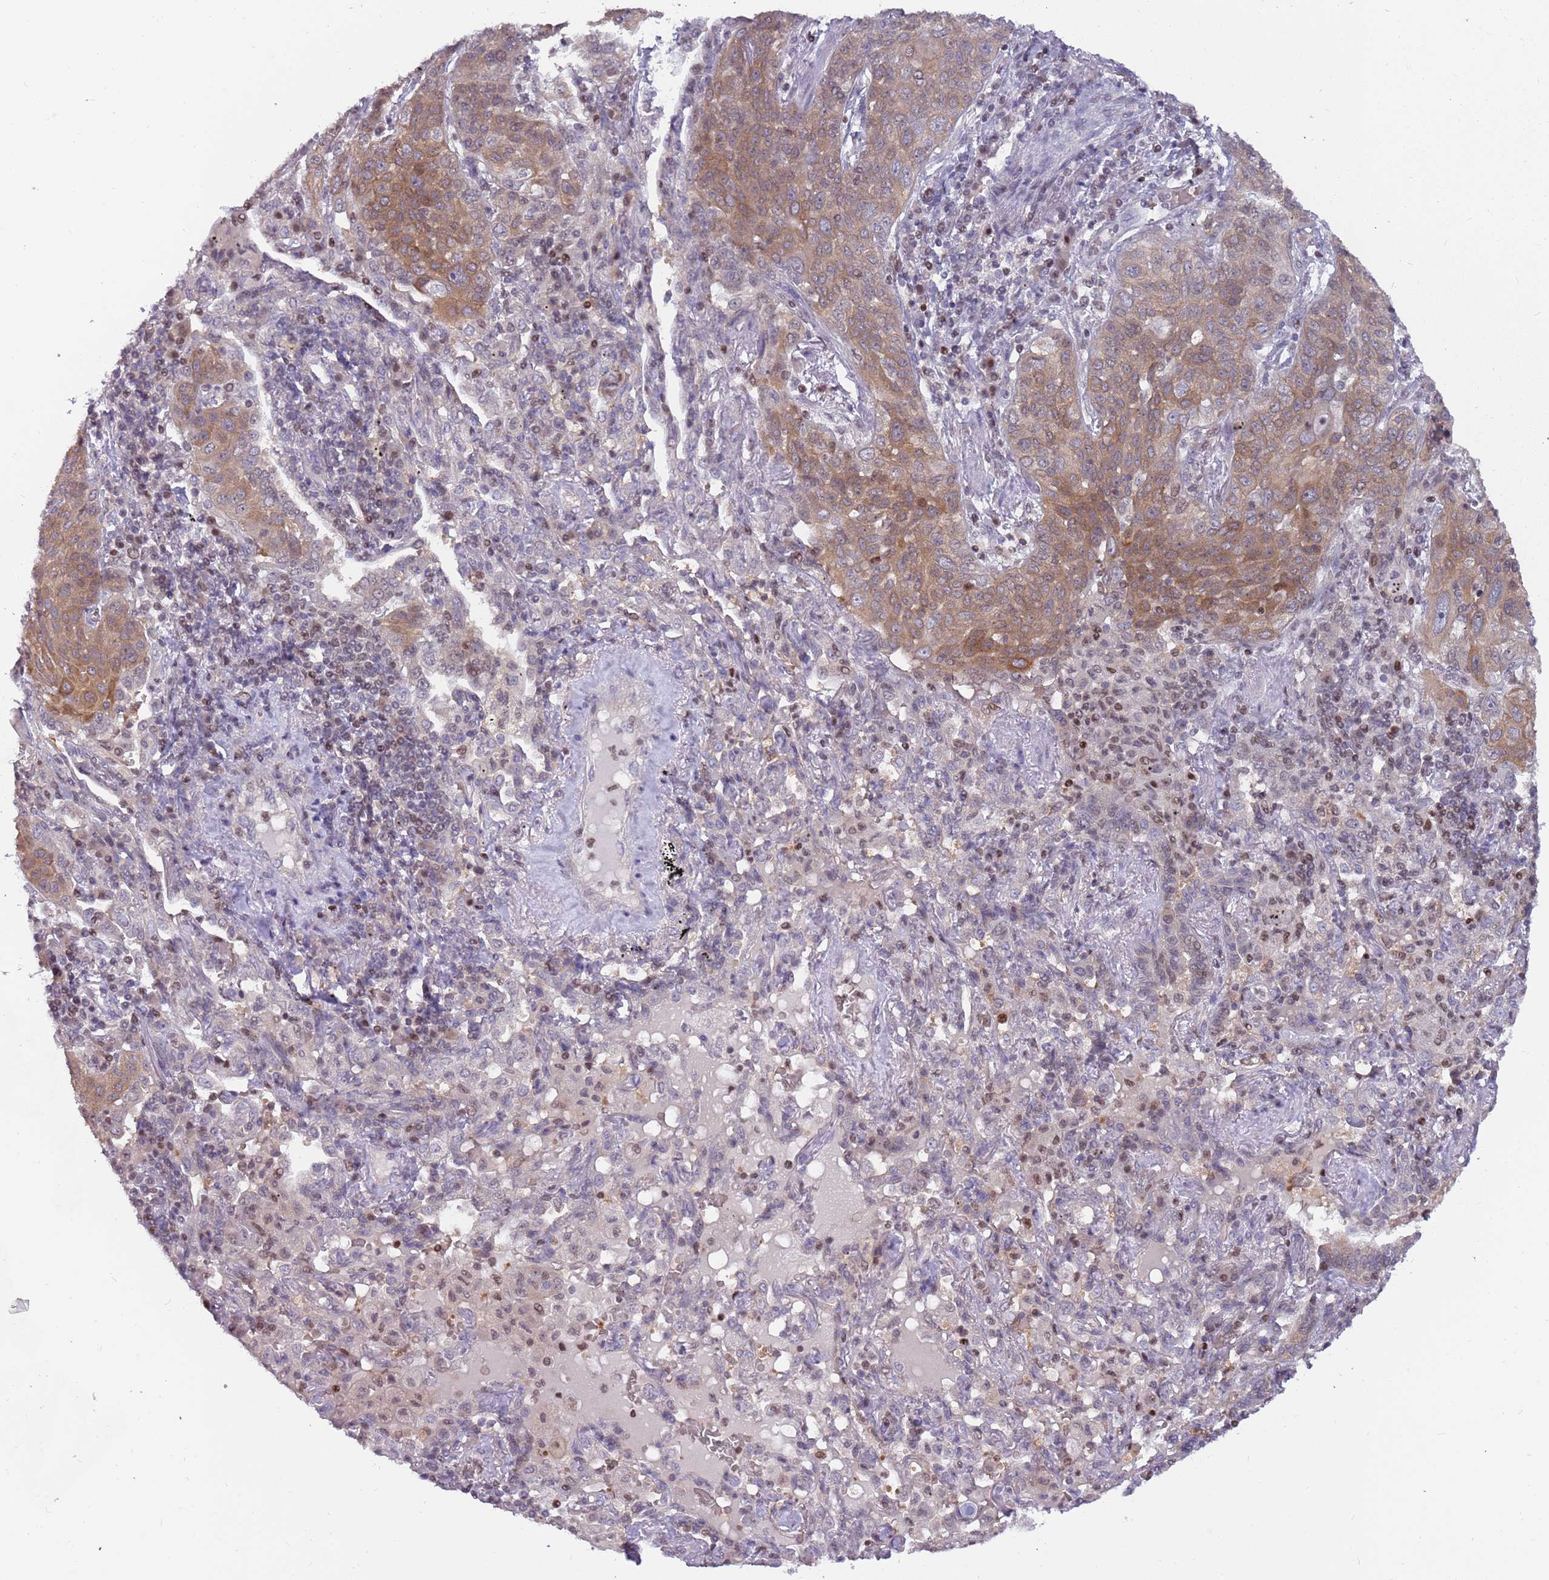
{"staining": {"intensity": "moderate", "quantity": "25%-75%", "location": "cytoplasmic/membranous,nuclear"}, "tissue": "lung cancer", "cell_type": "Tumor cells", "image_type": "cancer", "snomed": [{"axis": "morphology", "description": "Squamous cell carcinoma, NOS"}, {"axis": "topography", "description": "Lung"}], "caption": "The photomicrograph demonstrates a brown stain indicating the presence of a protein in the cytoplasmic/membranous and nuclear of tumor cells in lung cancer (squamous cell carcinoma). The staining was performed using DAB to visualize the protein expression in brown, while the nuclei were stained in blue with hematoxylin (Magnification: 20x).", "gene": "ARHGEF5", "patient": {"sex": "female", "age": 70}}